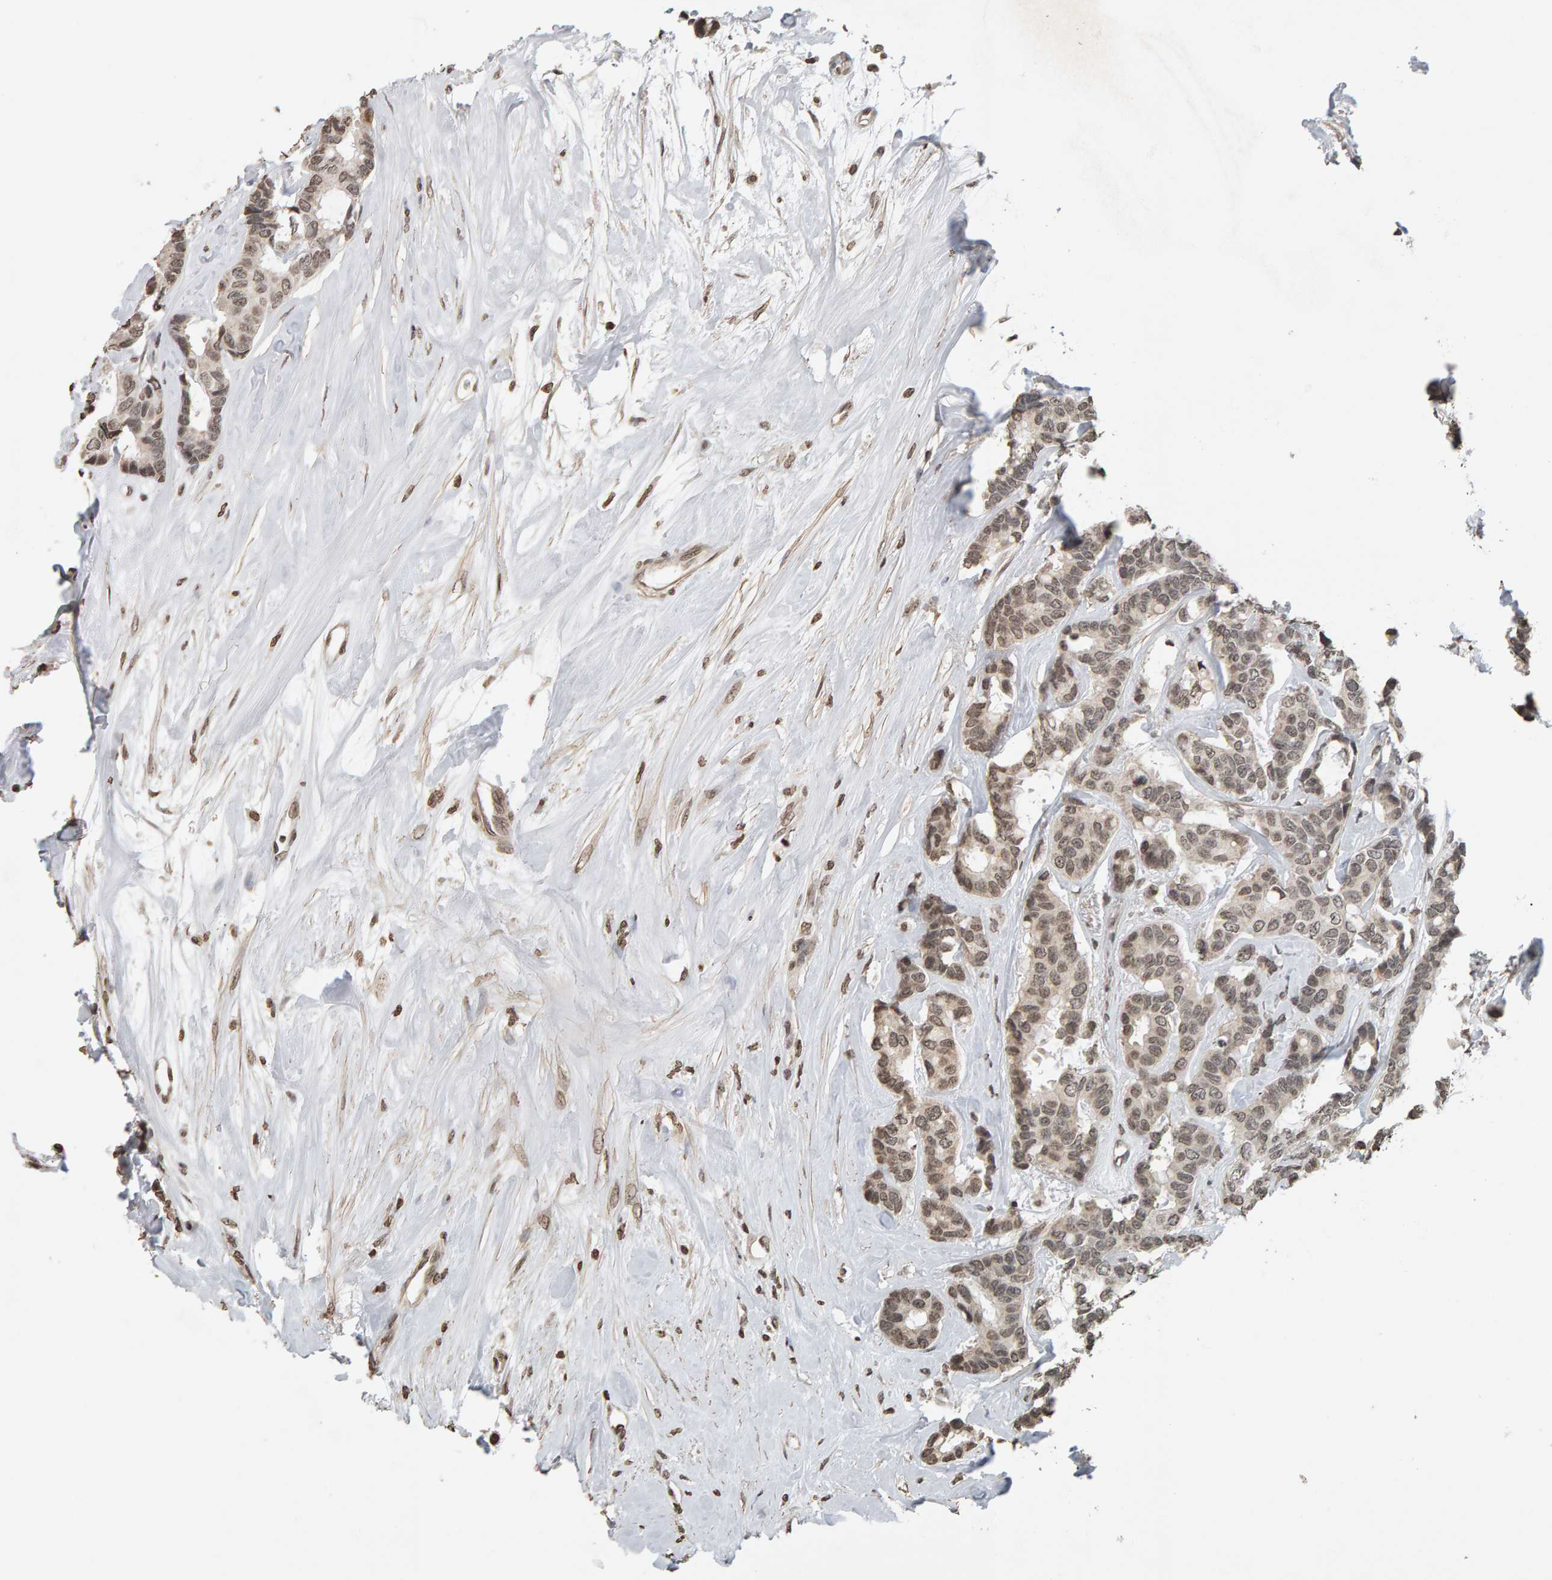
{"staining": {"intensity": "weak", "quantity": ">75%", "location": "nuclear"}, "tissue": "breast cancer", "cell_type": "Tumor cells", "image_type": "cancer", "snomed": [{"axis": "morphology", "description": "Duct carcinoma"}, {"axis": "topography", "description": "Breast"}], "caption": "Immunohistochemistry (IHC) (DAB) staining of invasive ductal carcinoma (breast) shows weak nuclear protein expression in approximately >75% of tumor cells.", "gene": "AFF4", "patient": {"sex": "female", "age": 87}}